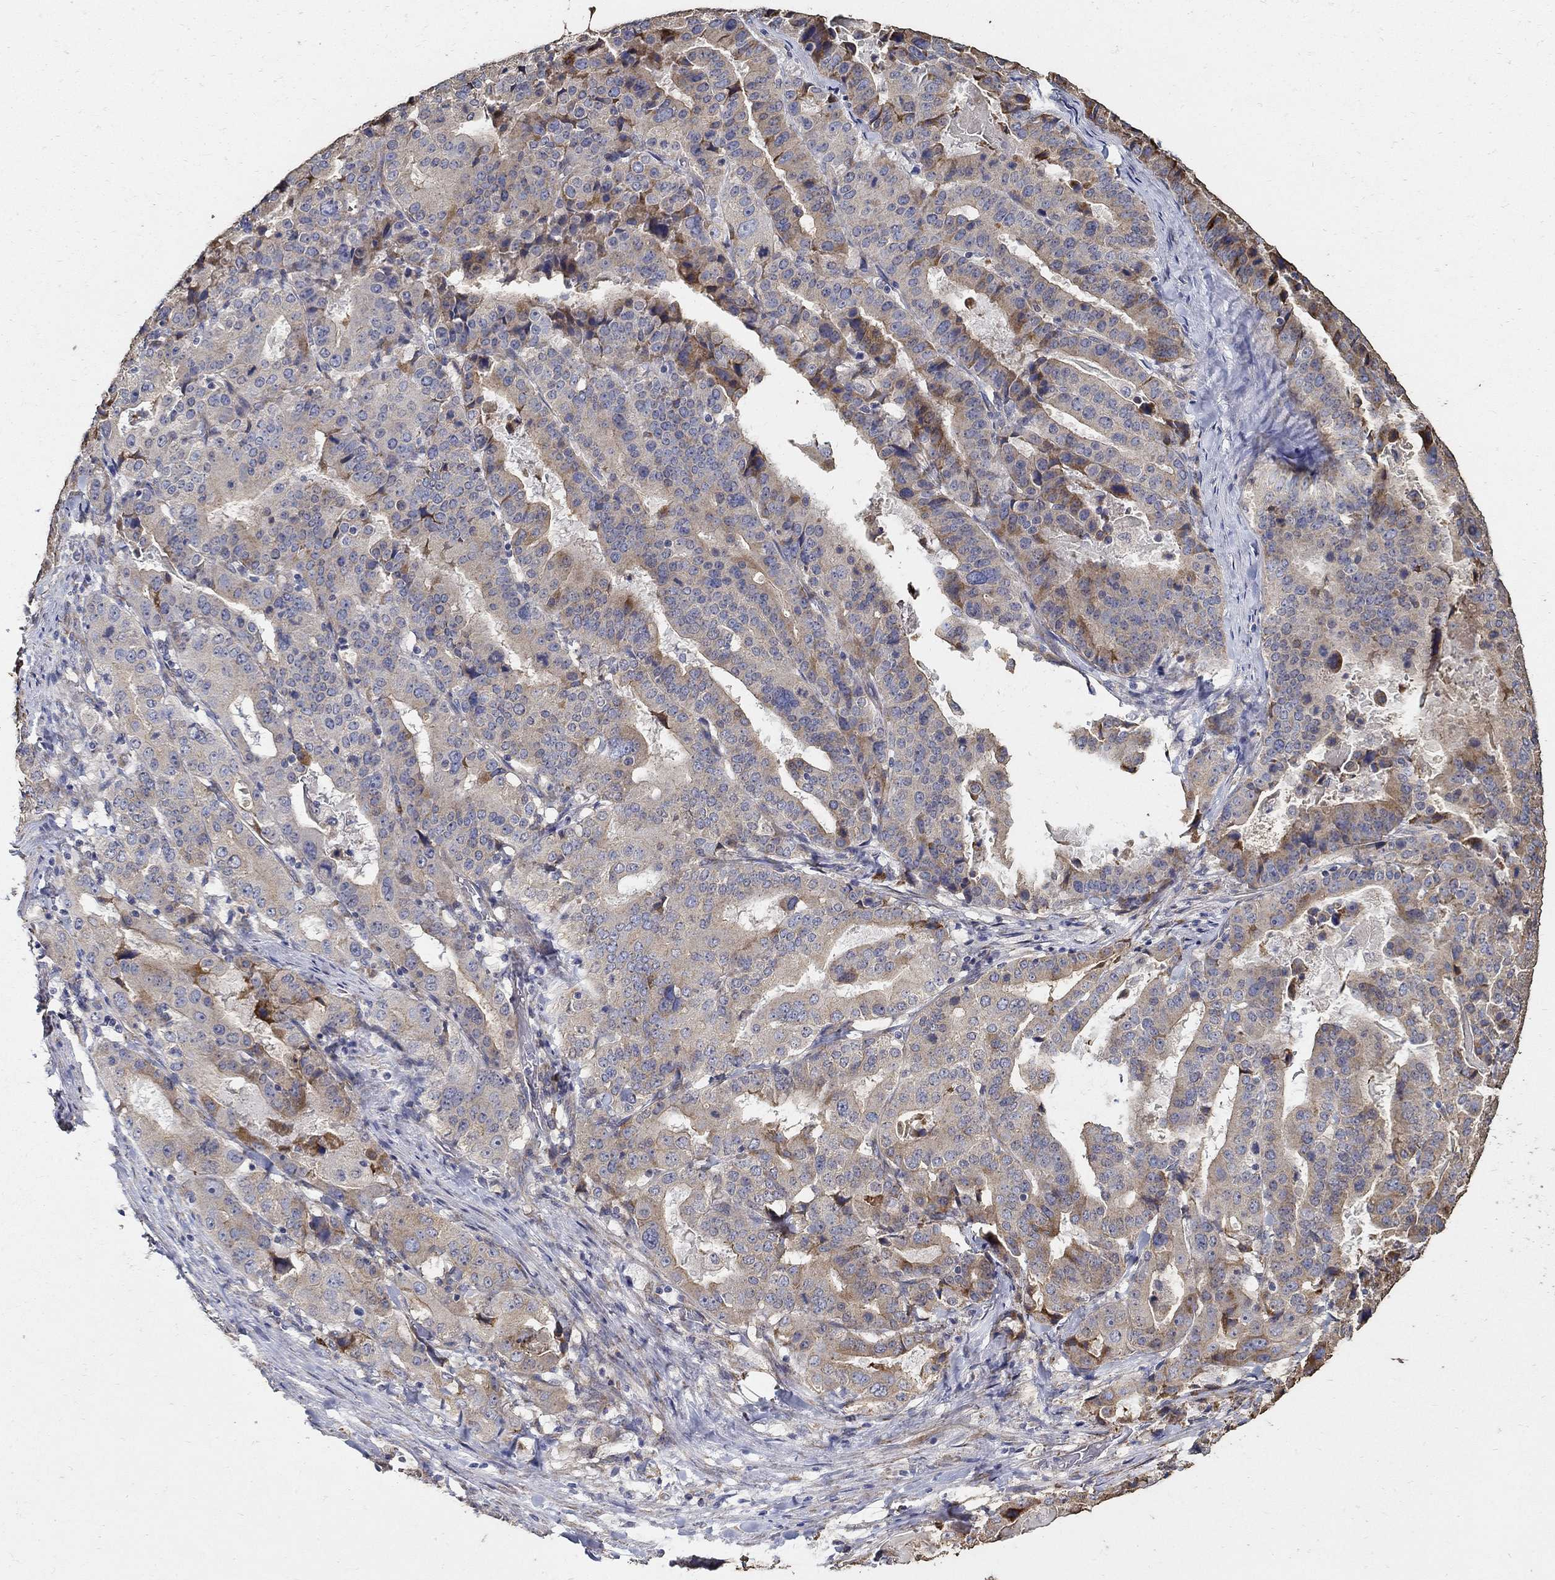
{"staining": {"intensity": "moderate", "quantity": "25%-75%", "location": "cytoplasmic/membranous"}, "tissue": "stomach cancer", "cell_type": "Tumor cells", "image_type": "cancer", "snomed": [{"axis": "morphology", "description": "Adenocarcinoma, NOS"}, {"axis": "topography", "description": "Stomach"}], "caption": "Immunohistochemistry image of neoplastic tissue: stomach cancer (adenocarcinoma) stained using immunohistochemistry (IHC) exhibits medium levels of moderate protein expression localized specifically in the cytoplasmic/membranous of tumor cells, appearing as a cytoplasmic/membranous brown color.", "gene": "EMILIN3", "patient": {"sex": "male", "age": 48}}